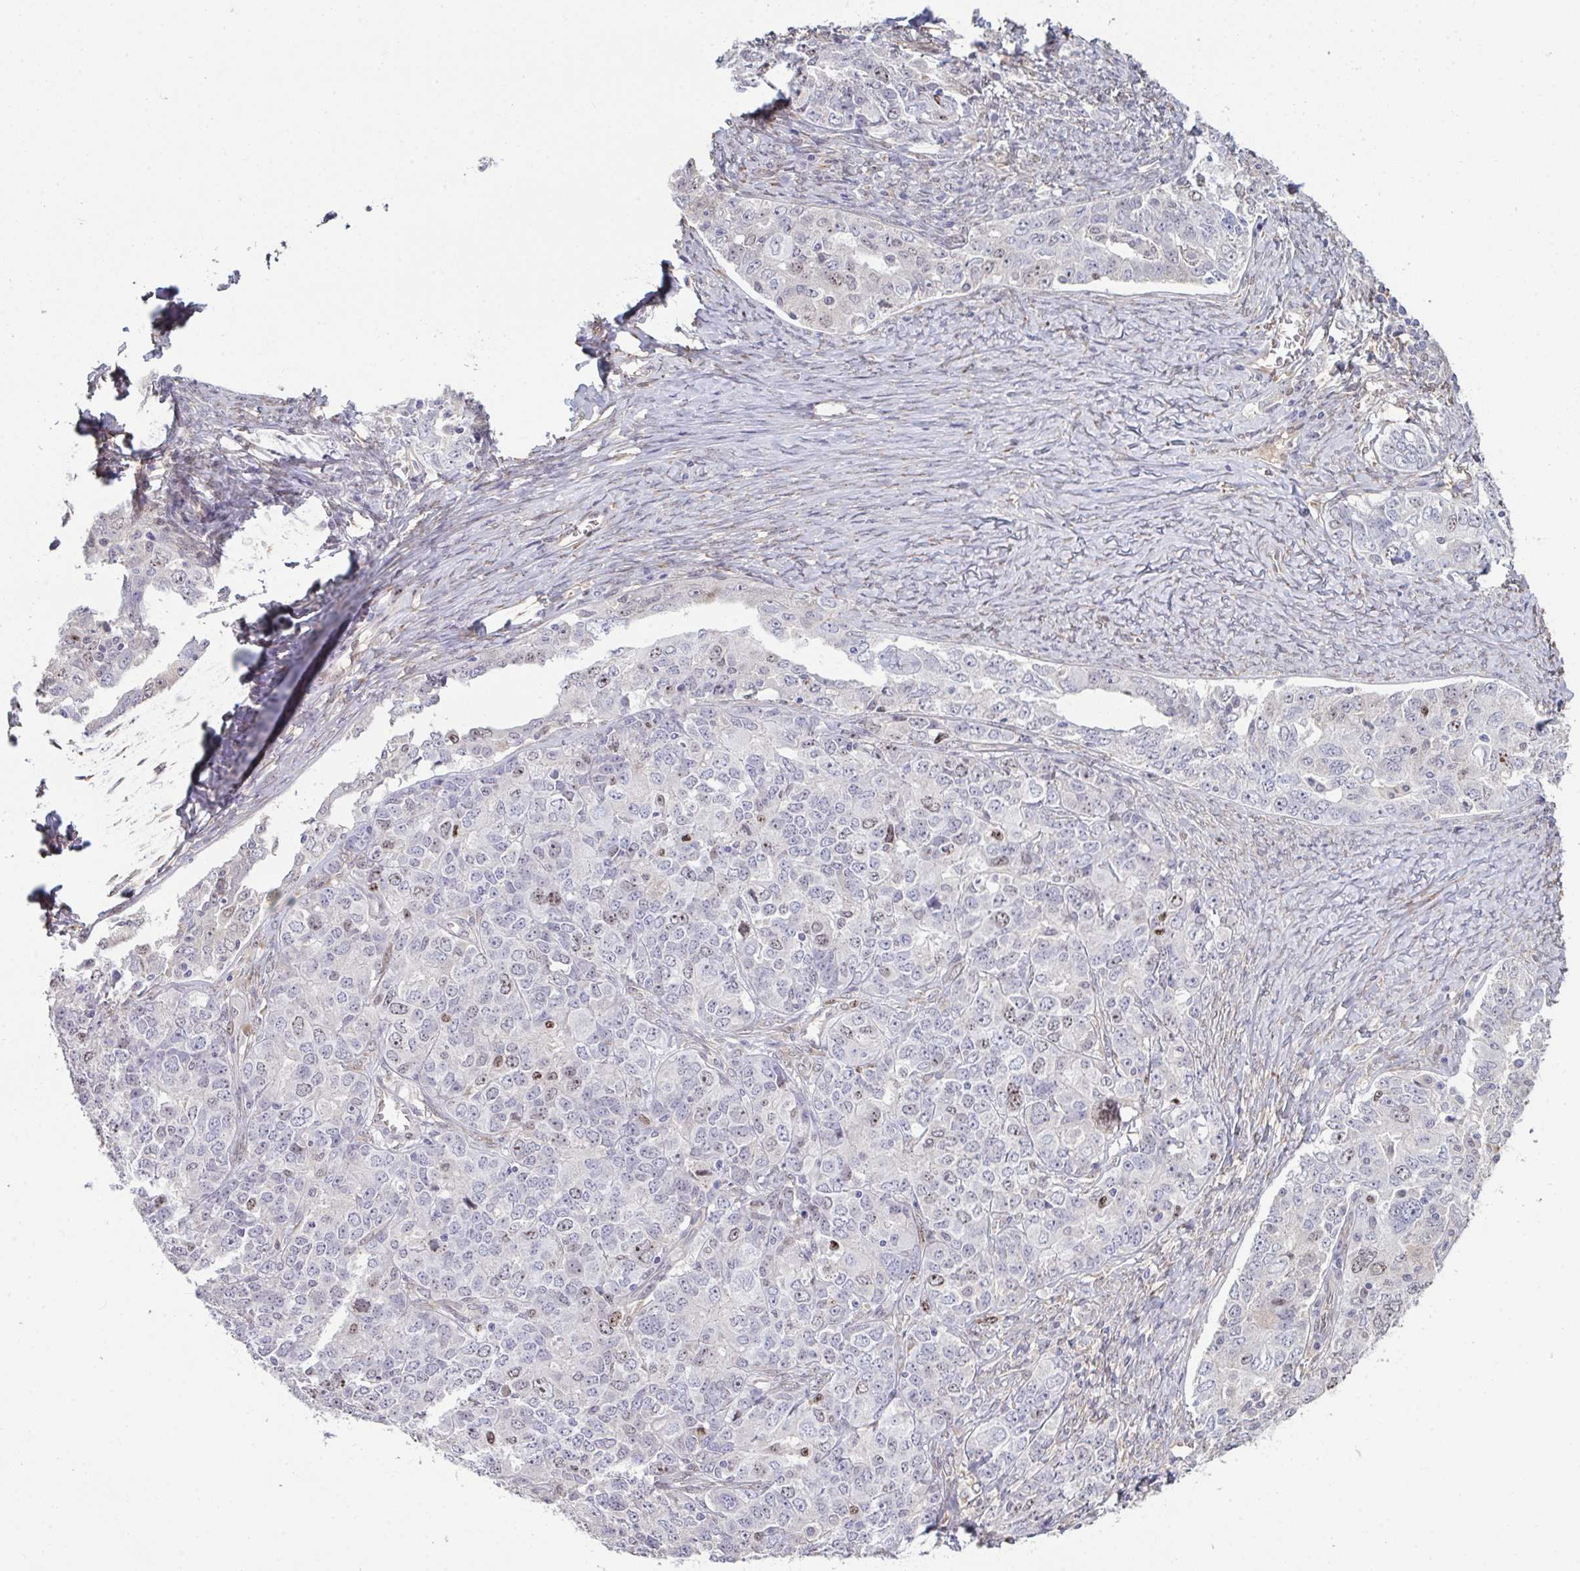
{"staining": {"intensity": "moderate", "quantity": "<25%", "location": "nuclear"}, "tissue": "ovarian cancer", "cell_type": "Tumor cells", "image_type": "cancer", "snomed": [{"axis": "morphology", "description": "Carcinoma, endometroid"}, {"axis": "topography", "description": "Ovary"}], "caption": "Immunohistochemical staining of ovarian endometroid carcinoma displays low levels of moderate nuclear expression in approximately <25% of tumor cells. (IHC, brightfield microscopy, high magnification).", "gene": "SETD7", "patient": {"sex": "female", "age": 62}}